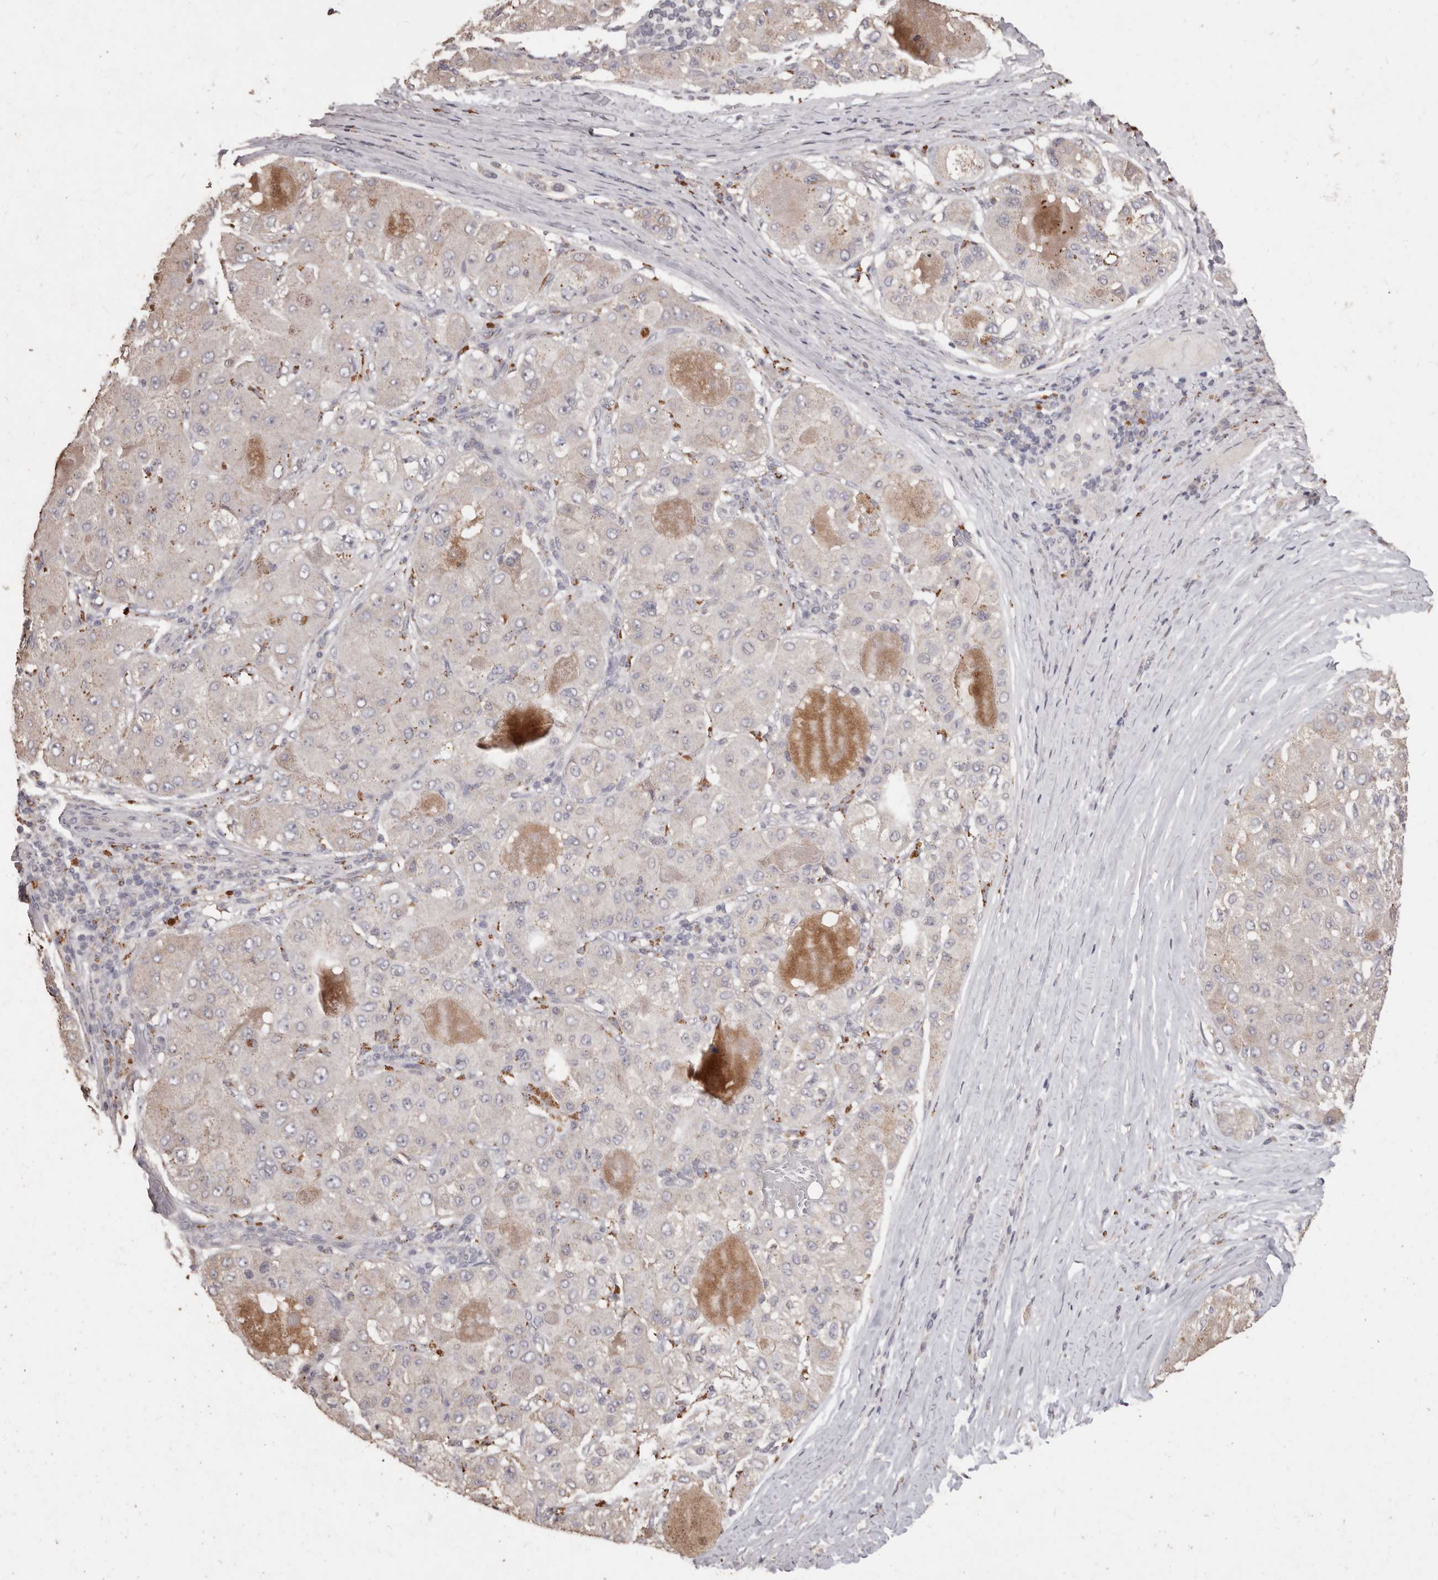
{"staining": {"intensity": "weak", "quantity": "<25%", "location": "cytoplasmic/membranous"}, "tissue": "liver cancer", "cell_type": "Tumor cells", "image_type": "cancer", "snomed": [{"axis": "morphology", "description": "Carcinoma, Hepatocellular, NOS"}, {"axis": "topography", "description": "Liver"}], "caption": "DAB (3,3'-diaminobenzidine) immunohistochemical staining of human hepatocellular carcinoma (liver) displays no significant staining in tumor cells.", "gene": "PRSS27", "patient": {"sex": "male", "age": 80}}